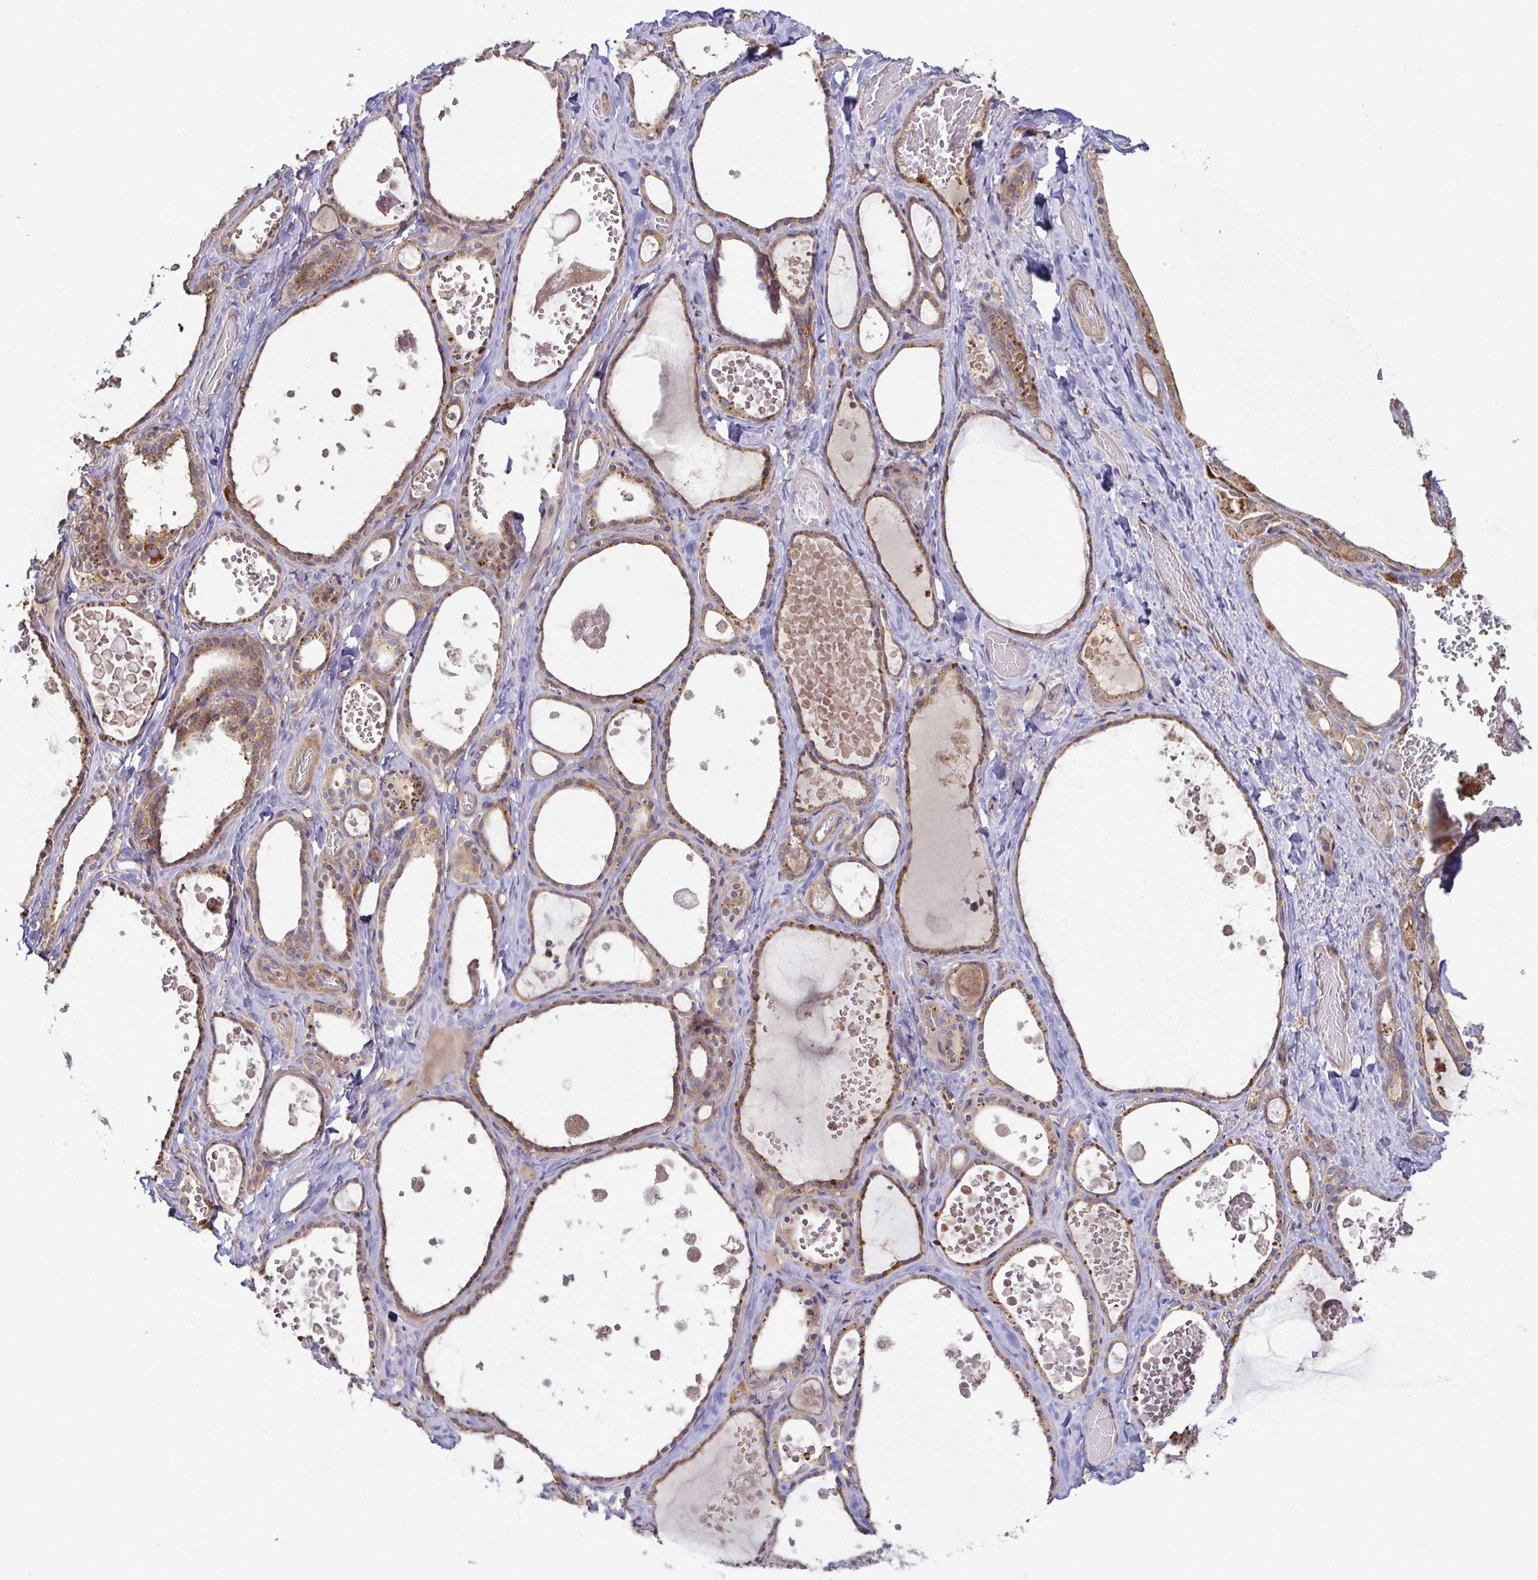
{"staining": {"intensity": "moderate", "quantity": ">75%", "location": "cytoplasmic/membranous"}, "tissue": "thyroid gland", "cell_type": "Glandular cells", "image_type": "normal", "snomed": [{"axis": "morphology", "description": "Normal tissue, NOS"}, {"axis": "topography", "description": "Thyroid gland"}], "caption": "IHC staining of benign thyroid gland, which reveals medium levels of moderate cytoplasmic/membranous staining in approximately >75% of glandular cells indicating moderate cytoplasmic/membranous protein expression. The staining was performed using DAB (brown) for protein detection and nuclei were counterstained in hematoxylin (blue).", "gene": "SNX8", "patient": {"sex": "female", "age": 56}}